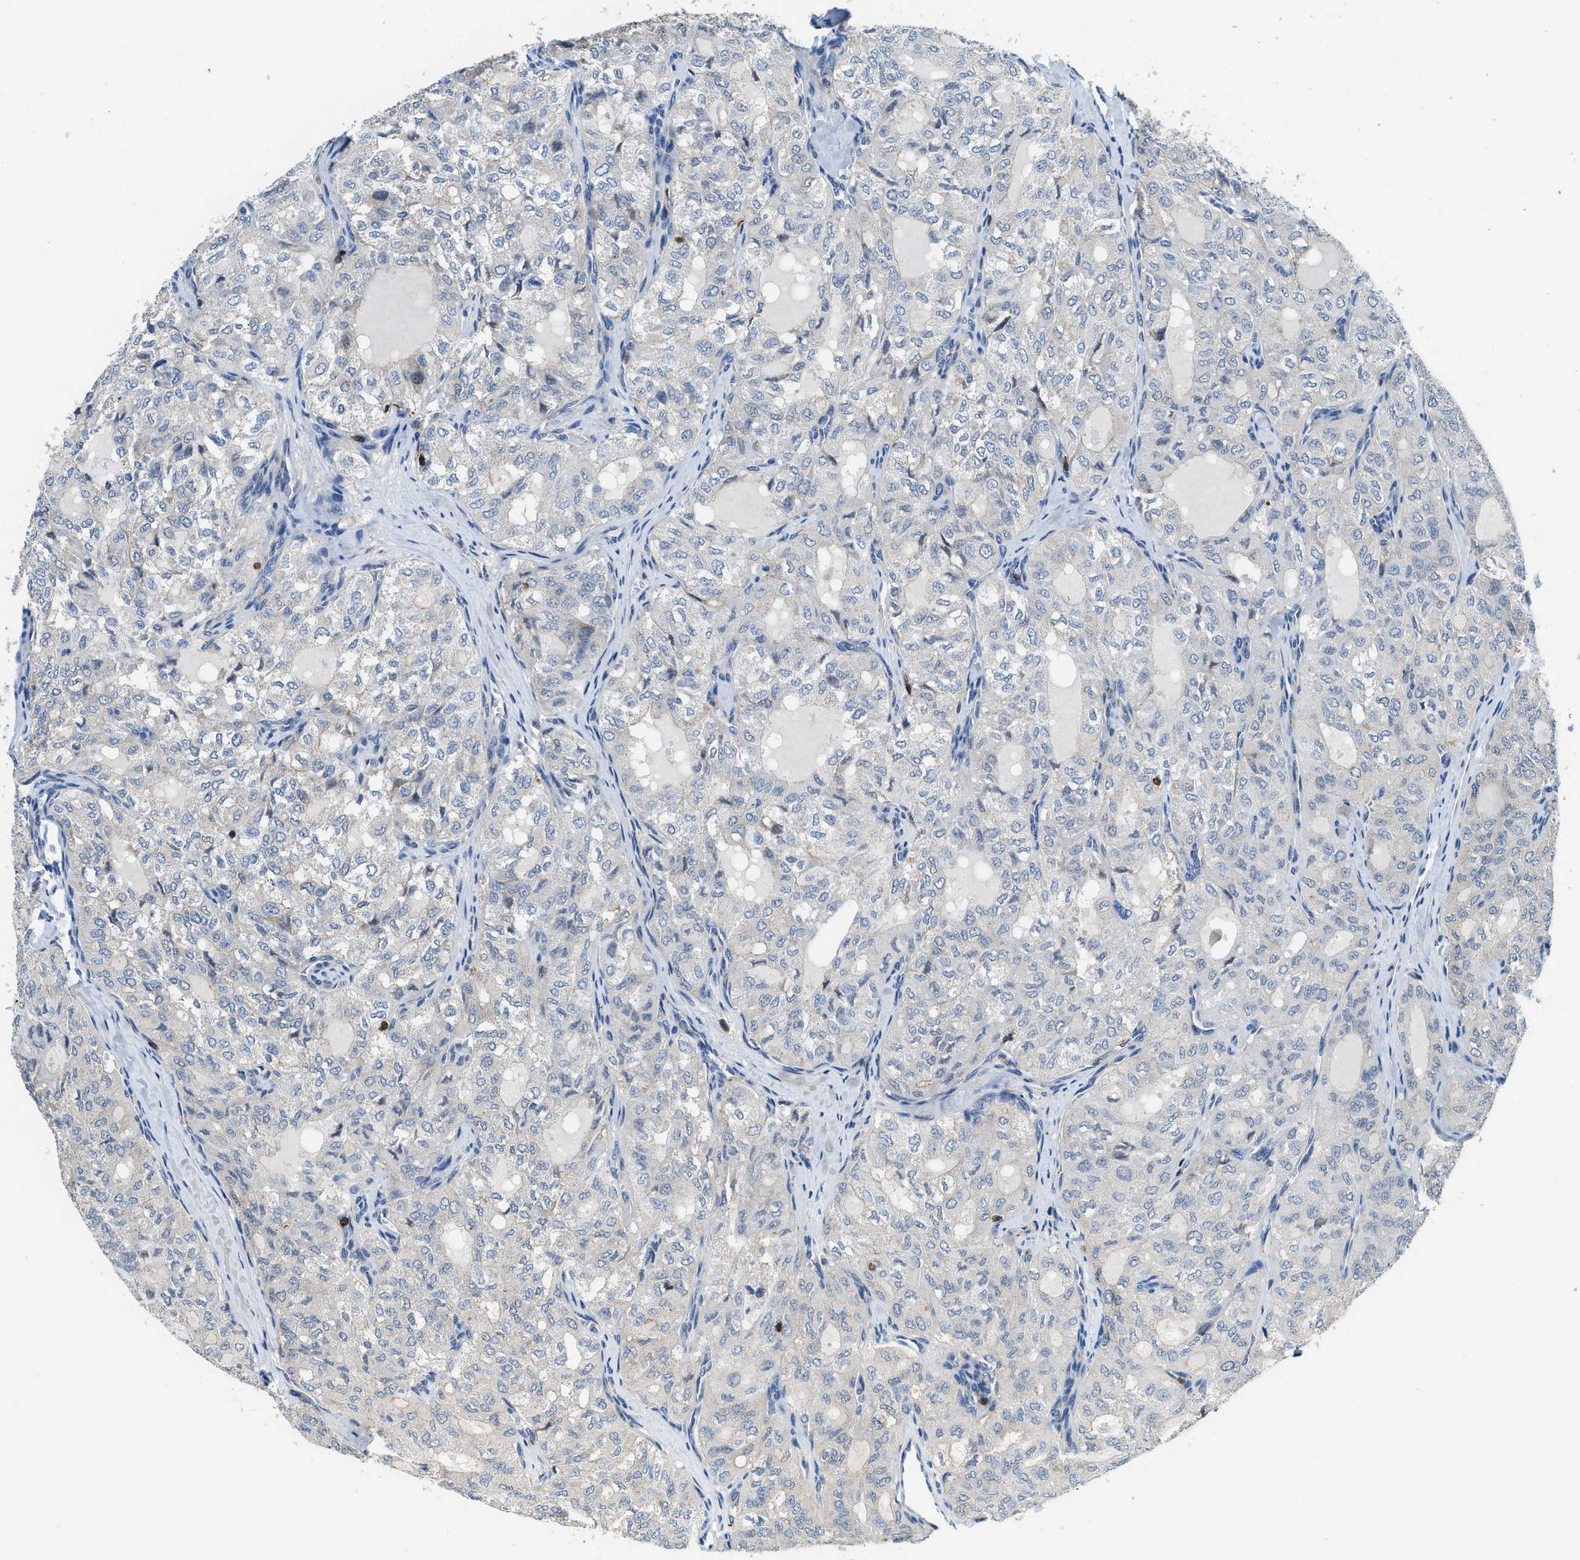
{"staining": {"intensity": "negative", "quantity": "none", "location": "none"}, "tissue": "thyroid cancer", "cell_type": "Tumor cells", "image_type": "cancer", "snomed": [{"axis": "morphology", "description": "Follicular adenoma carcinoma, NOS"}, {"axis": "topography", "description": "Thyroid gland"}], "caption": "Histopathology image shows no protein positivity in tumor cells of thyroid follicular adenoma carcinoma tissue. (Brightfield microscopy of DAB immunohistochemistry at high magnification).", "gene": "MYO1G", "patient": {"sex": "male", "age": 75}}